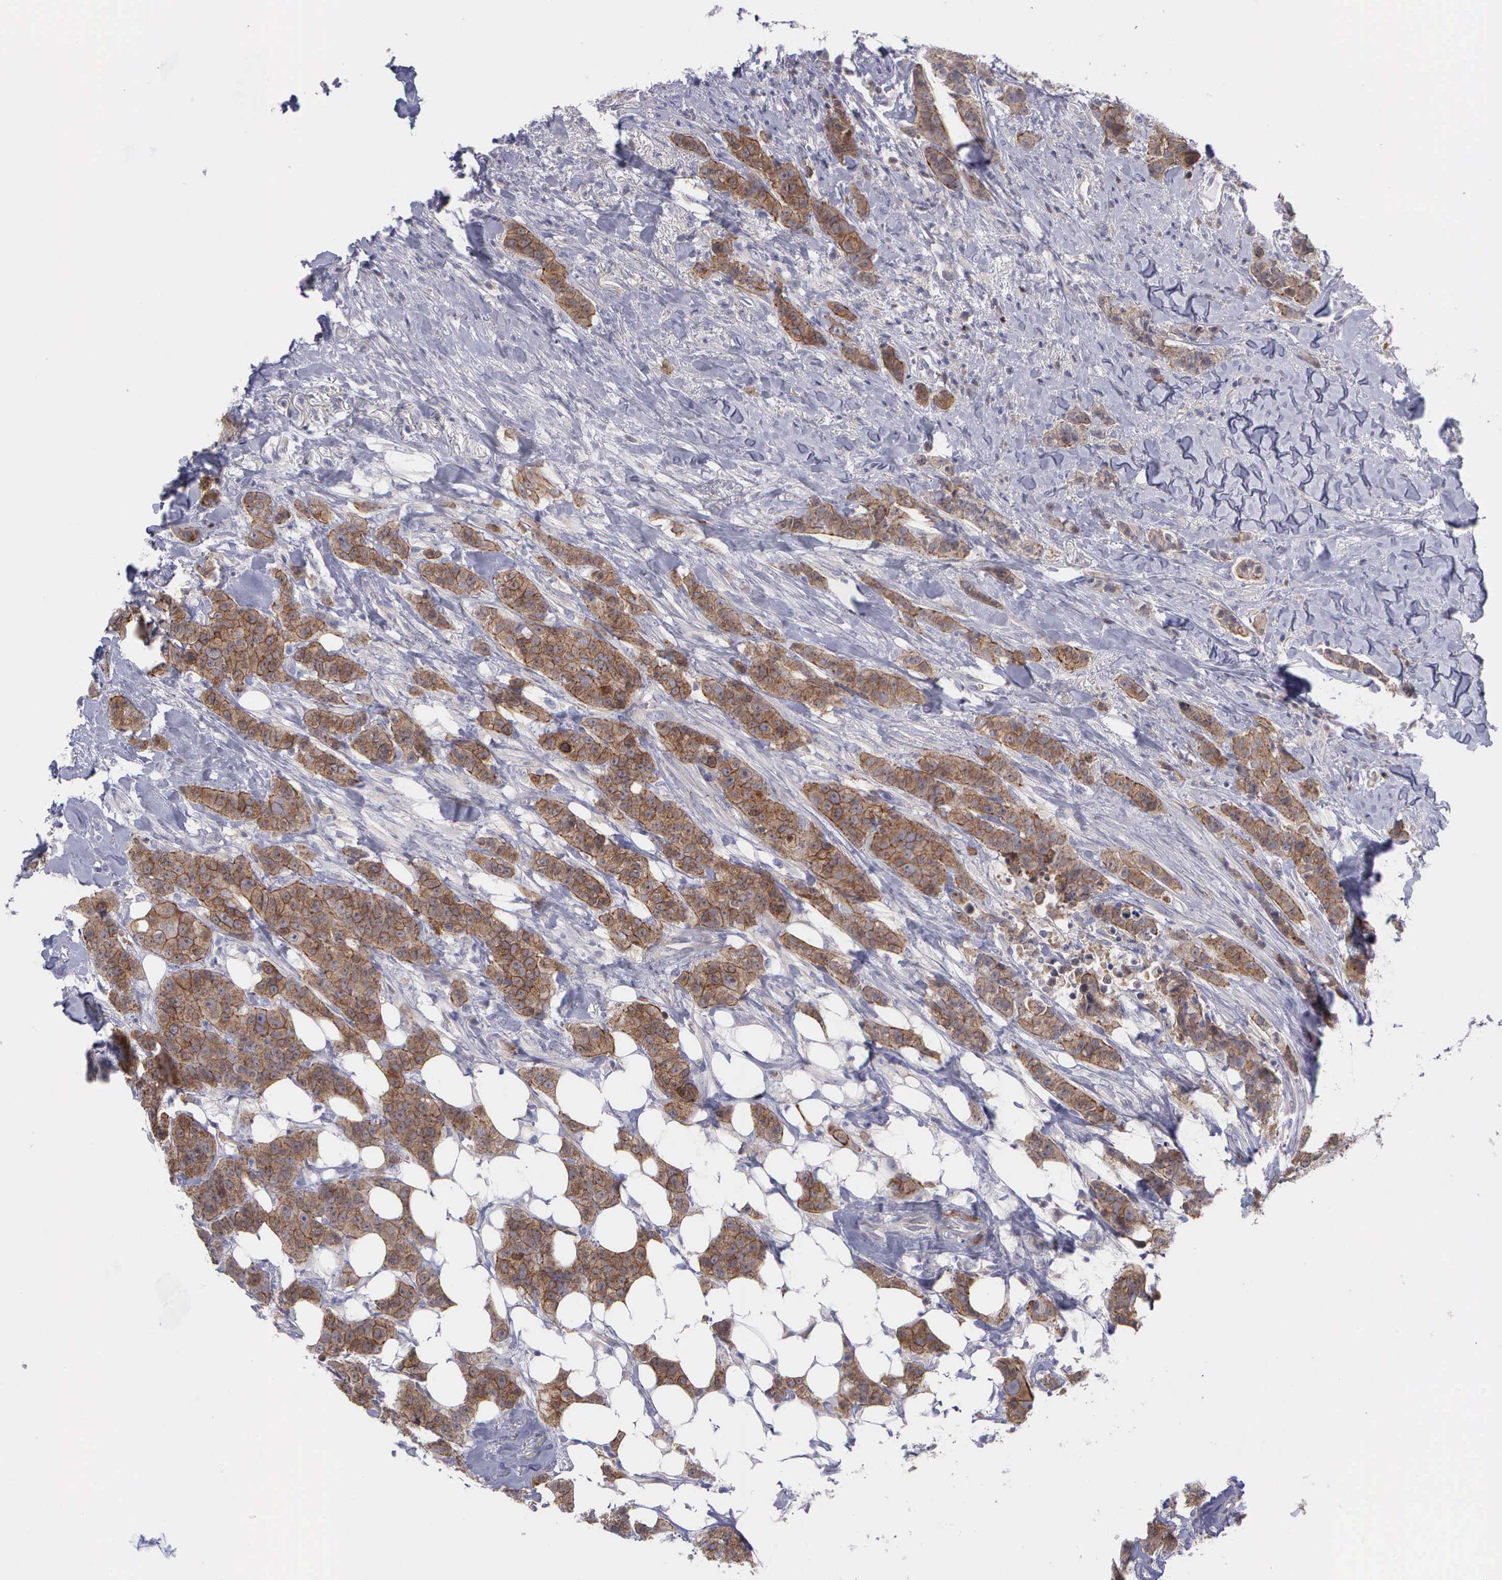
{"staining": {"intensity": "moderate", "quantity": ">75%", "location": "cytoplasmic/membranous"}, "tissue": "breast cancer", "cell_type": "Tumor cells", "image_type": "cancer", "snomed": [{"axis": "morphology", "description": "Duct carcinoma"}, {"axis": "topography", "description": "Breast"}], "caption": "Breast cancer was stained to show a protein in brown. There is medium levels of moderate cytoplasmic/membranous expression in about >75% of tumor cells.", "gene": "MICAL3", "patient": {"sex": "female", "age": 40}}